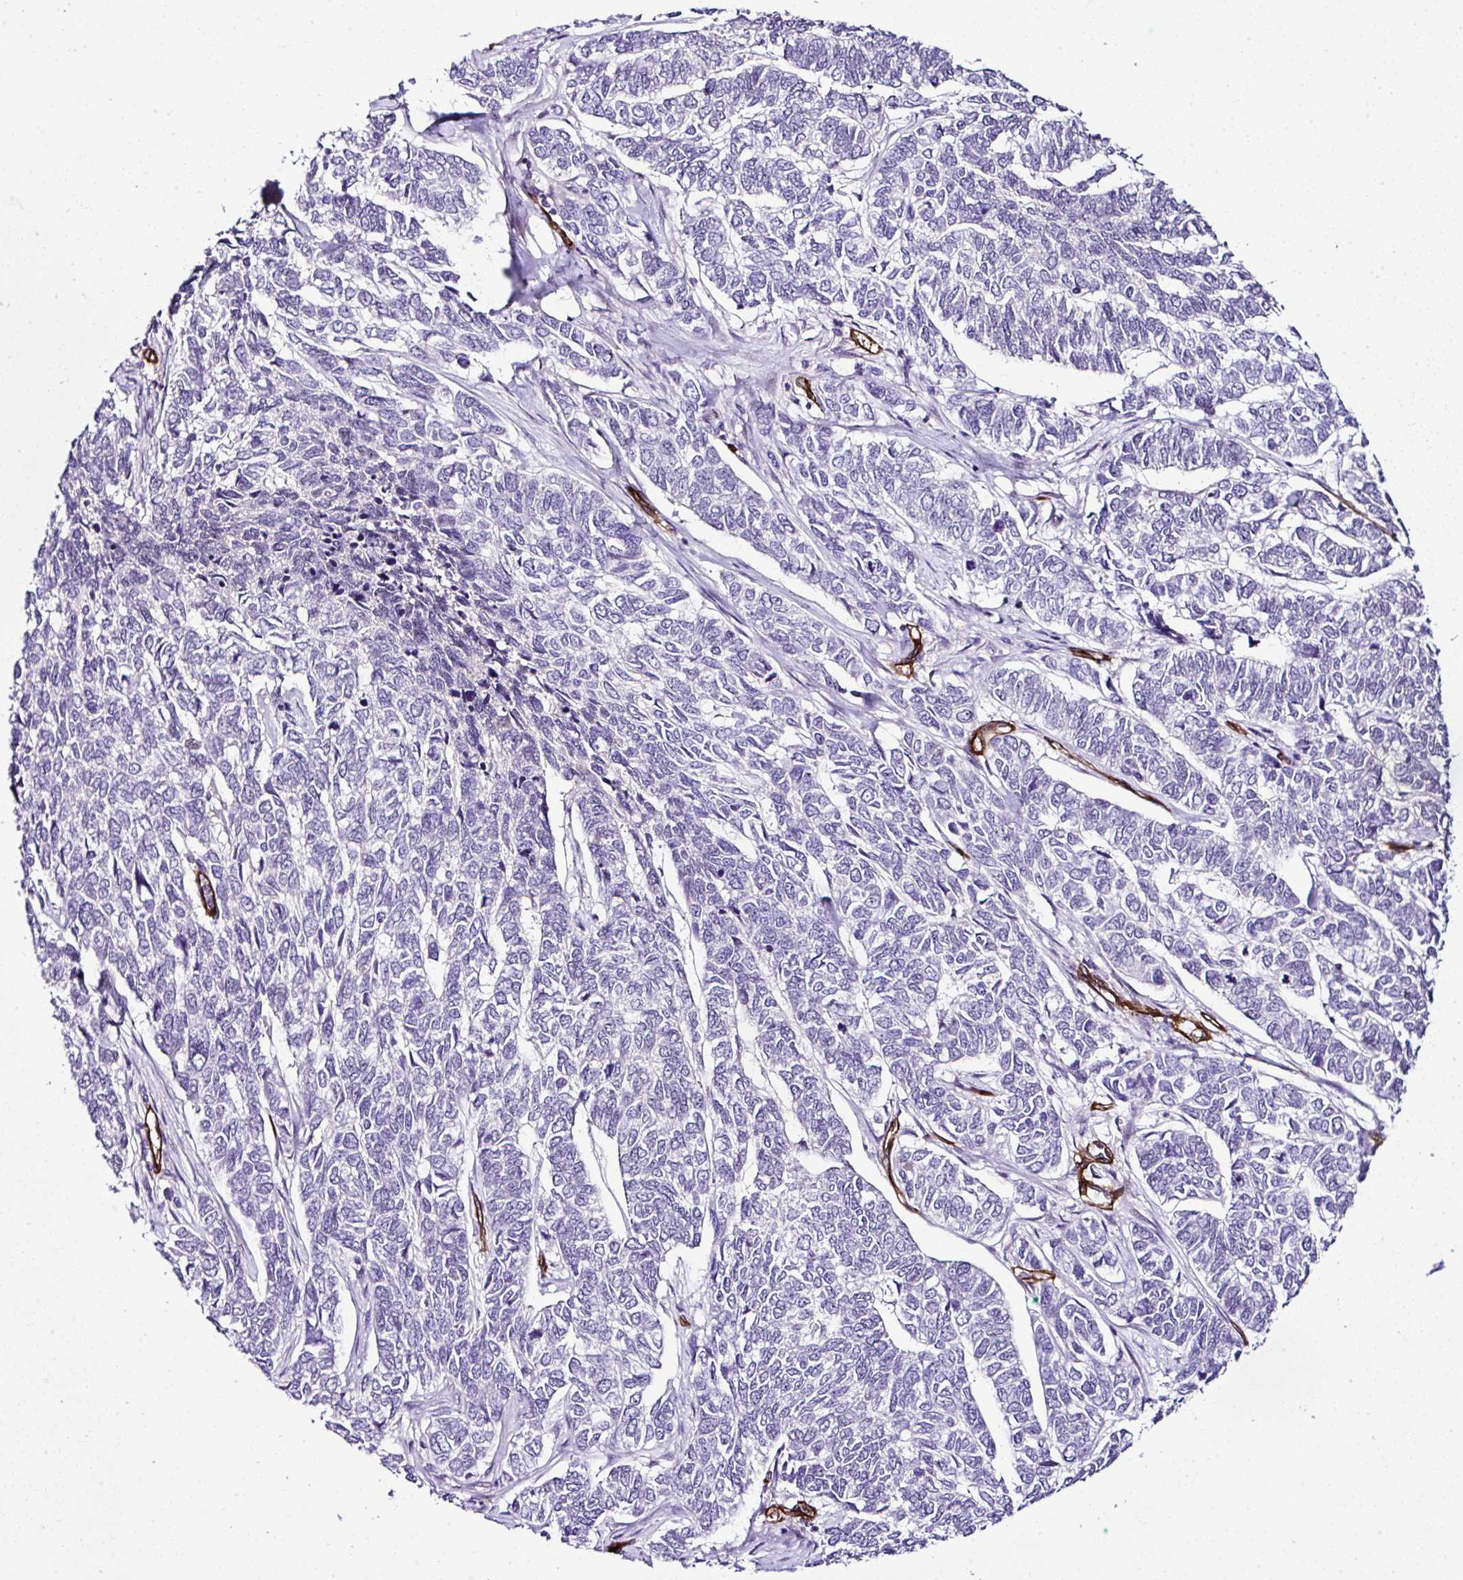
{"staining": {"intensity": "negative", "quantity": "none", "location": "none"}, "tissue": "skin cancer", "cell_type": "Tumor cells", "image_type": "cancer", "snomed": [{"axis": "morphology", "description": "Basal cell carcinoma"}, {"axis": "topography", "description": "Skin"}], "caption": "IHC of skin cancer exhibits no expression in tumor cells.", "gene": "FBXO34", "patient": {"sex": "female", "age": 65}}